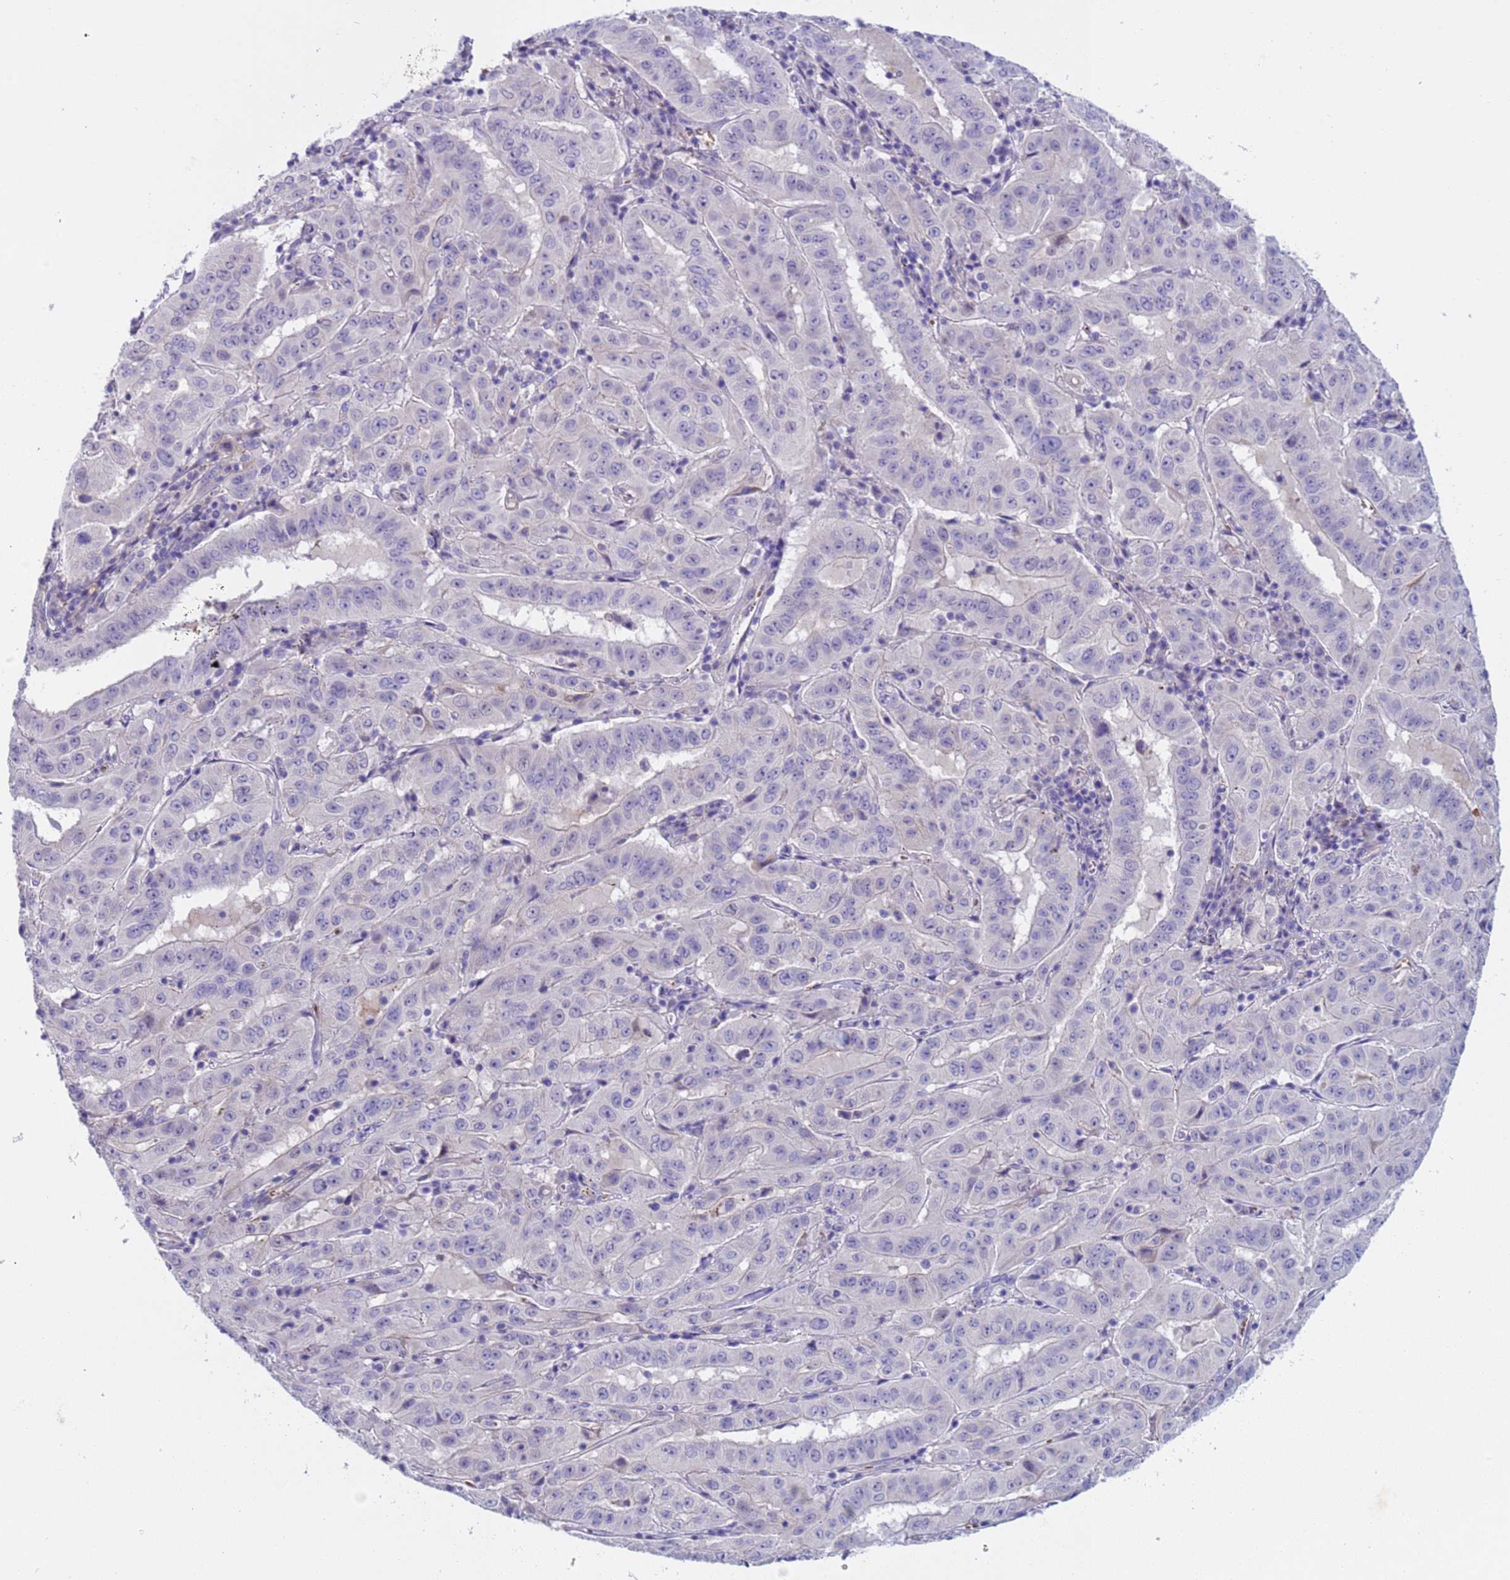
{"staining": {"intensity": "negative", "quantity": "none", "location": "none"}, "tissue": "pancreatic cancer", "cell_type": "Tumor cells", "image_type": "cancer", "snomed": [{"axis": "morphology", "description": "Adenocarcinoma, NOS"}, {"axis": "topography", "description": "Pancreas"}], "caption": "Human adenocarcinoma (pancreatic) stained for a protein using IHC displays no positivity in tumor cells.", "gene": "KBTBD3", "patient": {"sex": "male", "age": 63}}